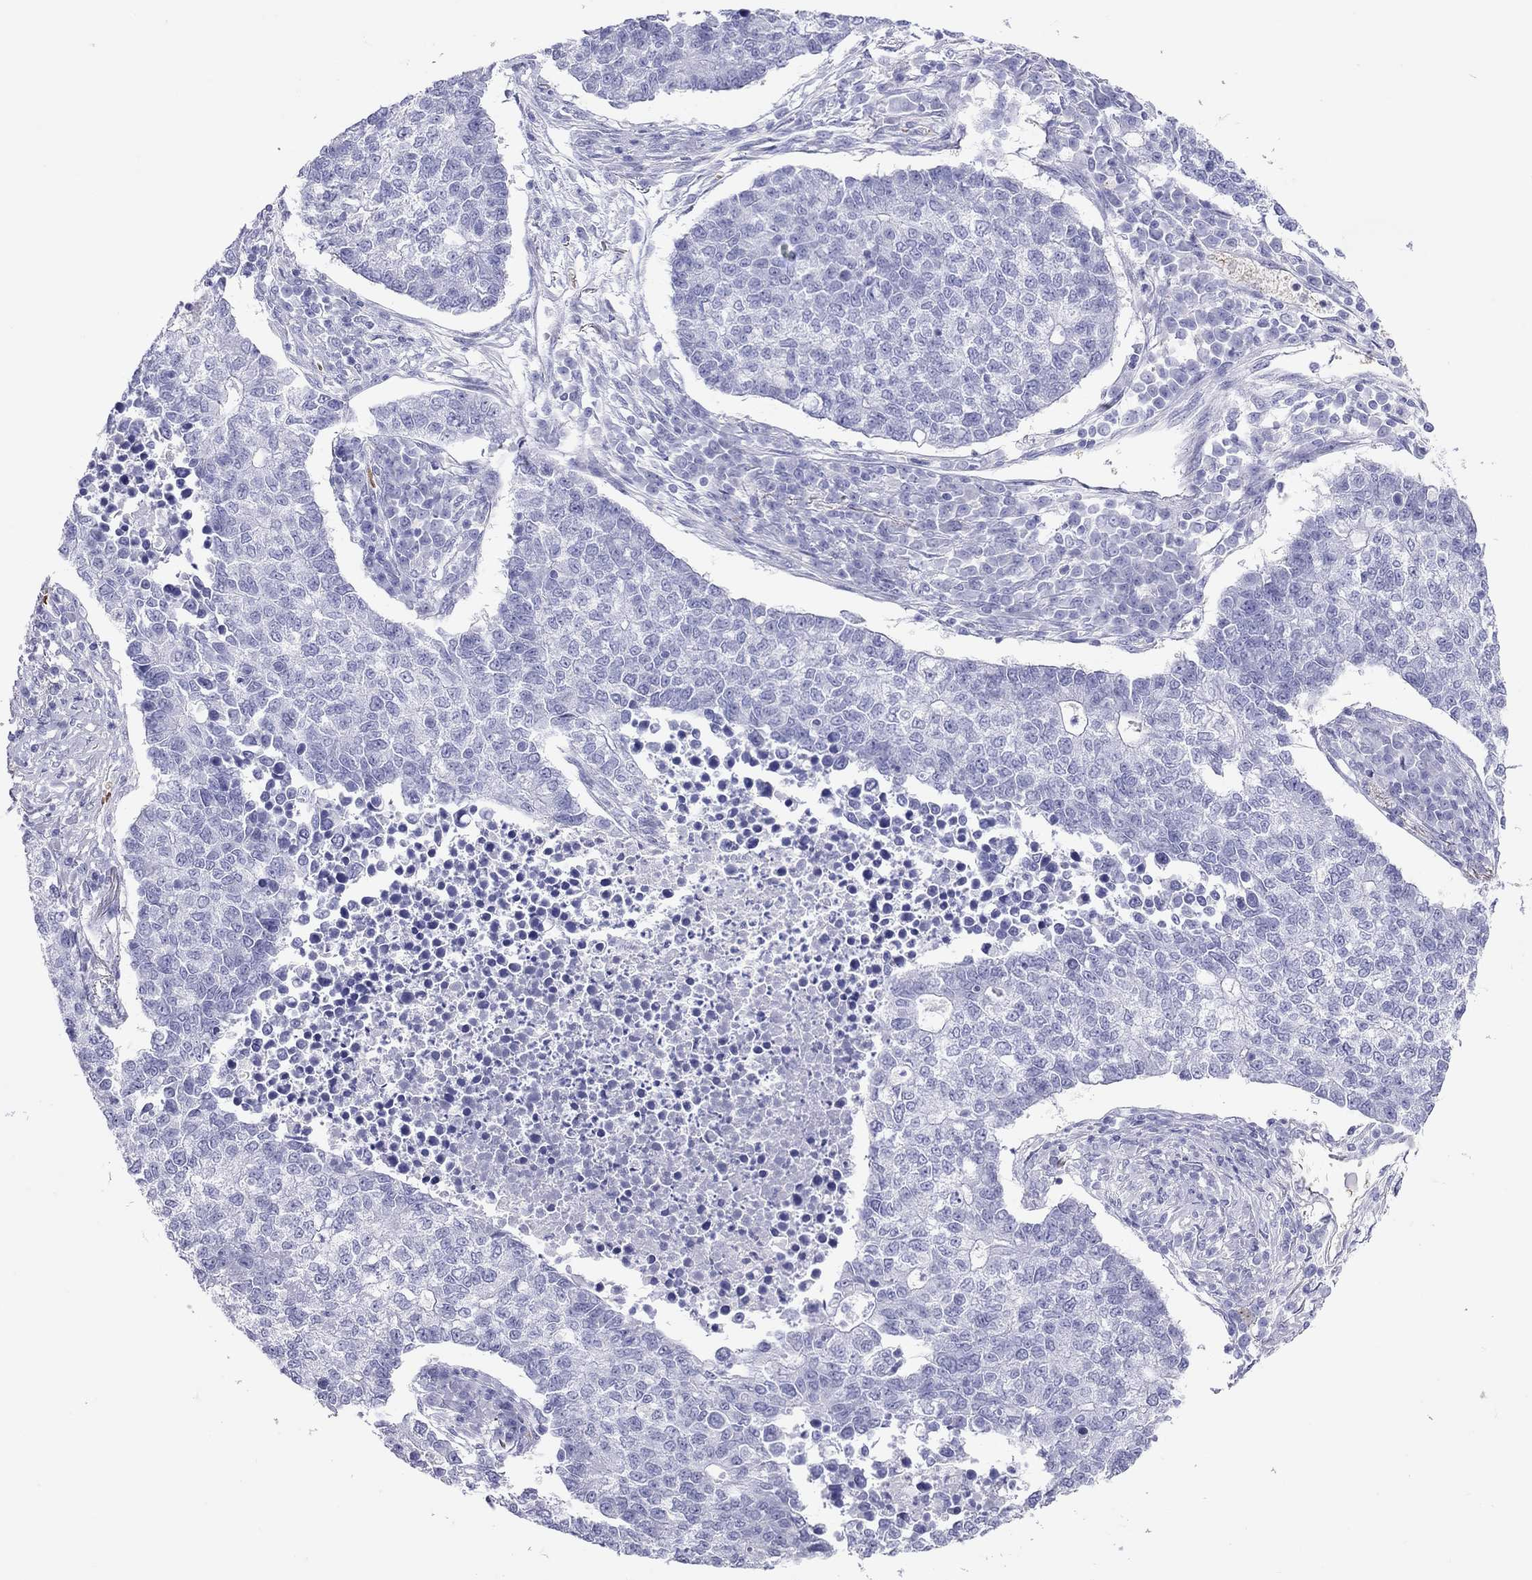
{"staining": {"intensity": "negative", "quantity": "none", "location": "none"}, "tissue": "lung cancer", "cell_type": "Tumor cells", "image_type": "cancer", "snomed": [{"axis": "morphology", "description": "Adenocarcinoma, NOS"}, {"axis": "topography", "description": "Lung"}], "caption": "Tumor cells are negative for brown protein staining in adenocarcinoma (lung).", "gene": "PTPRN", "patient": {"sex": "male", "age": 57}}